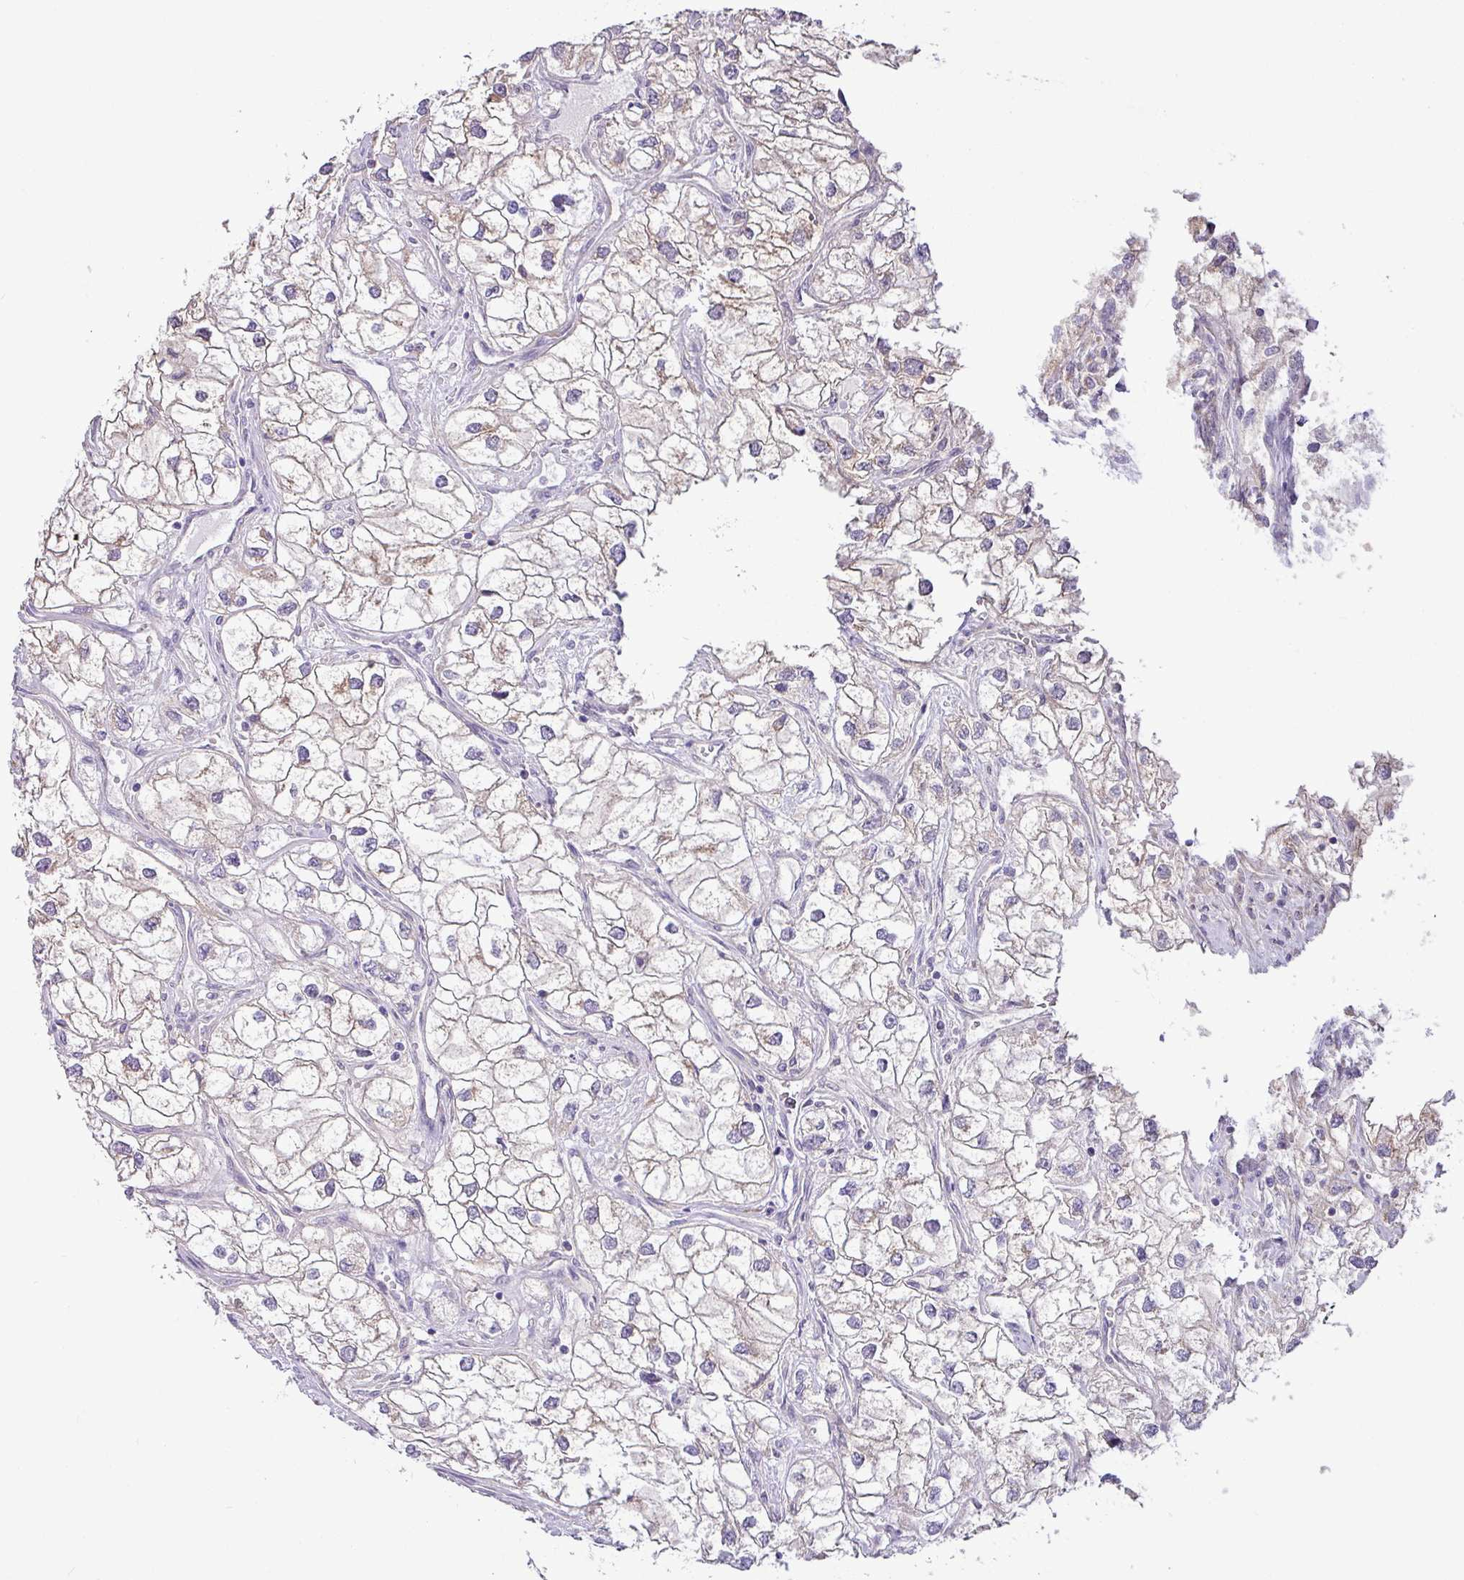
{"staining": {"intensity": "negative", "quantity": "none", "location": "none"}, "tissue": "renal cancer", "cell_type": "Tumor cells", "image_type": "cancer", "snomed": [{"axis": "morphology", "description": "Adenocarcinoma, NOS"}, {"axis": "topography", "description": "Kidney"}], "caption": "Tumor cells show no significant protein expression in renal cancer (adenocarcinoma). Brightfield microscopy of IHC stained with DAB (3,3'-diaminobenzidine) (brown) and hematoxylin (blue), captured at high magnification.", "gene": "GALNT12", "patient": {"sex": "male", "age": 59}}